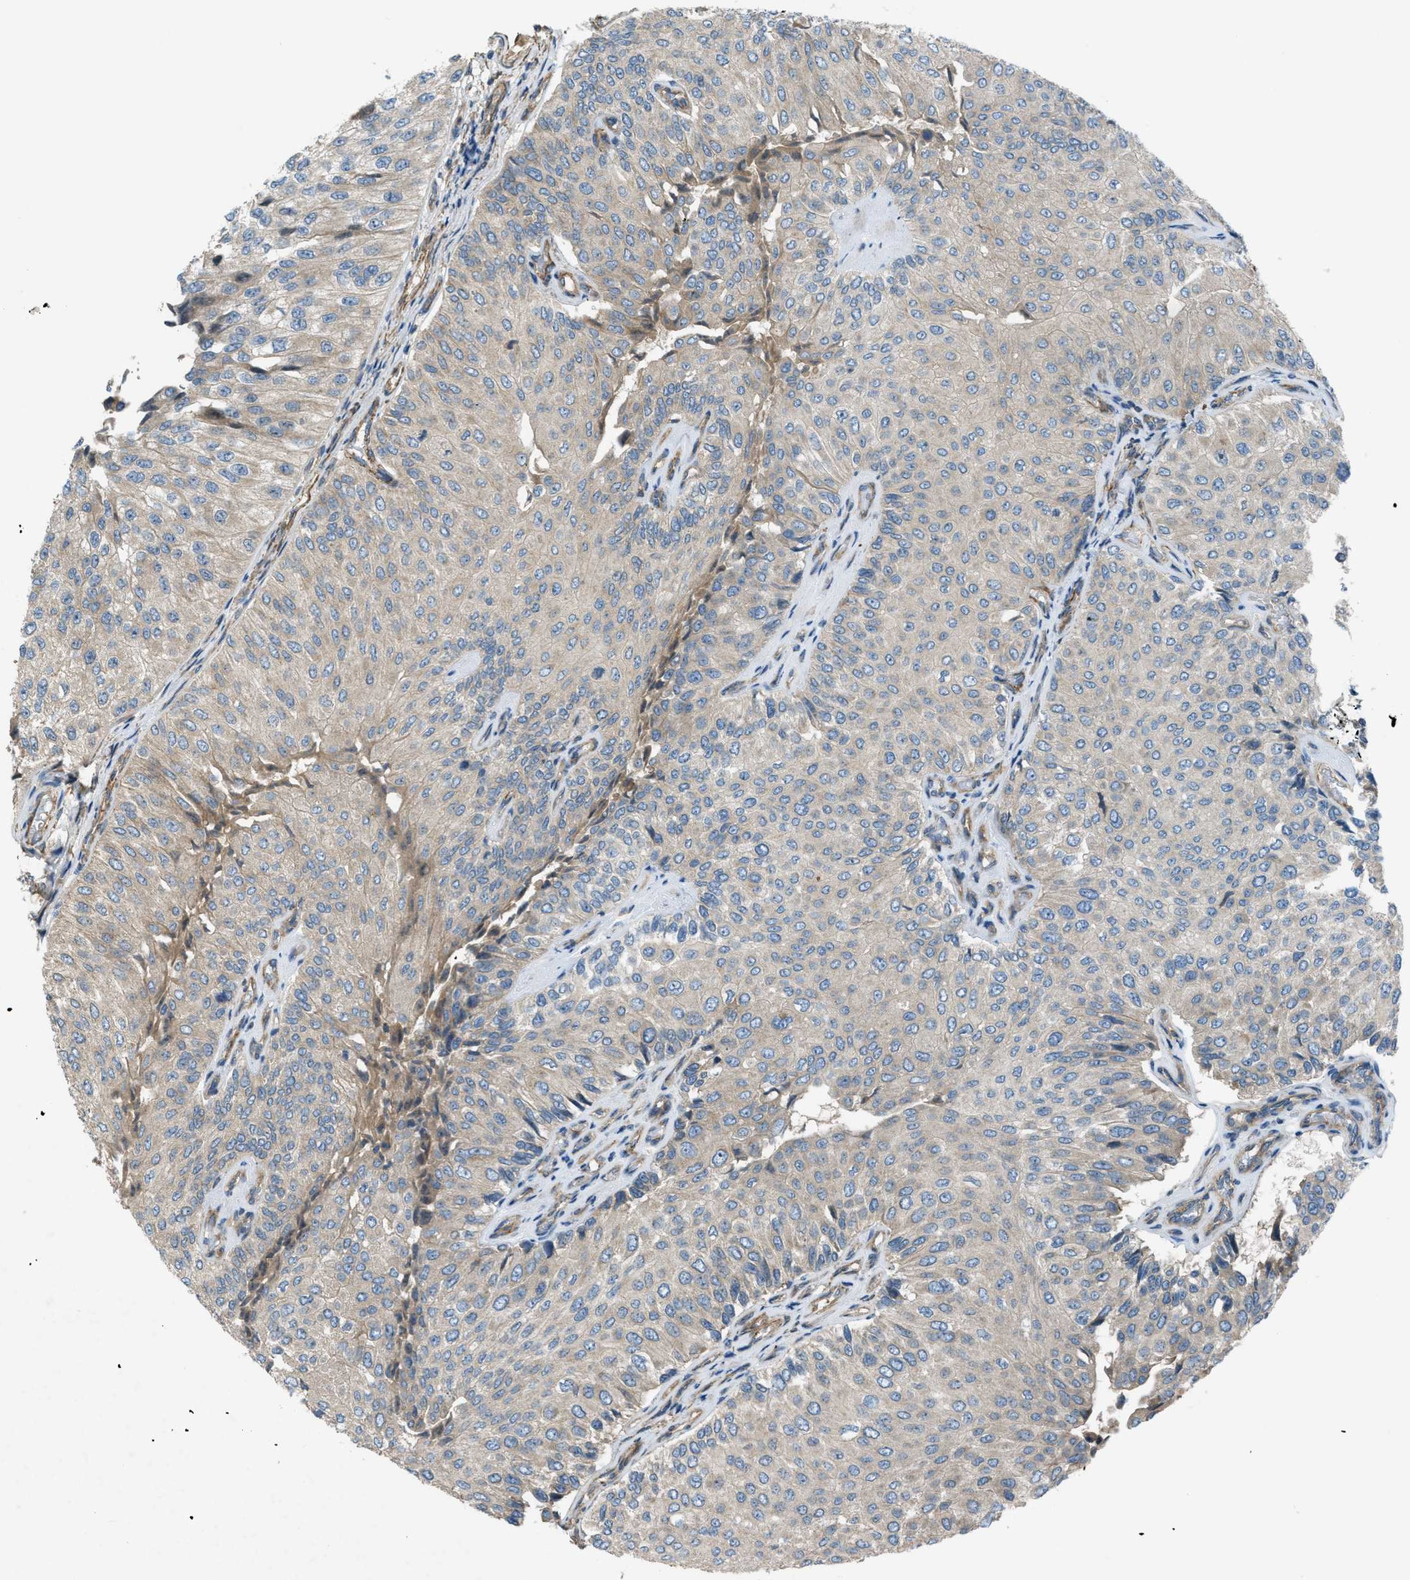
{"staining": {"intensity": "weak", "quantity": ">75%", "location": "cytoplasmic/membranous"}, "tissue": "urothelial cancer", "cell_type": "Tumor cells", "image_type": "cancer", "snomed": [{"axis": "morphology", "description": "Urothelial carcinoma, High grade"}, {"axis": "topography", "description": "Kidney"}, {"axis": "topography", "description": "Urinary bladder"}], "caption": "An image showing weak cytoplasmic/membranous expression in approximately >75% of tumor cells in high-grade urothelial carcinoma, as visualized by brown immunohistochemical staining.", "gene": "VEZT", "patient": {"sex": "male", "age": 77}}